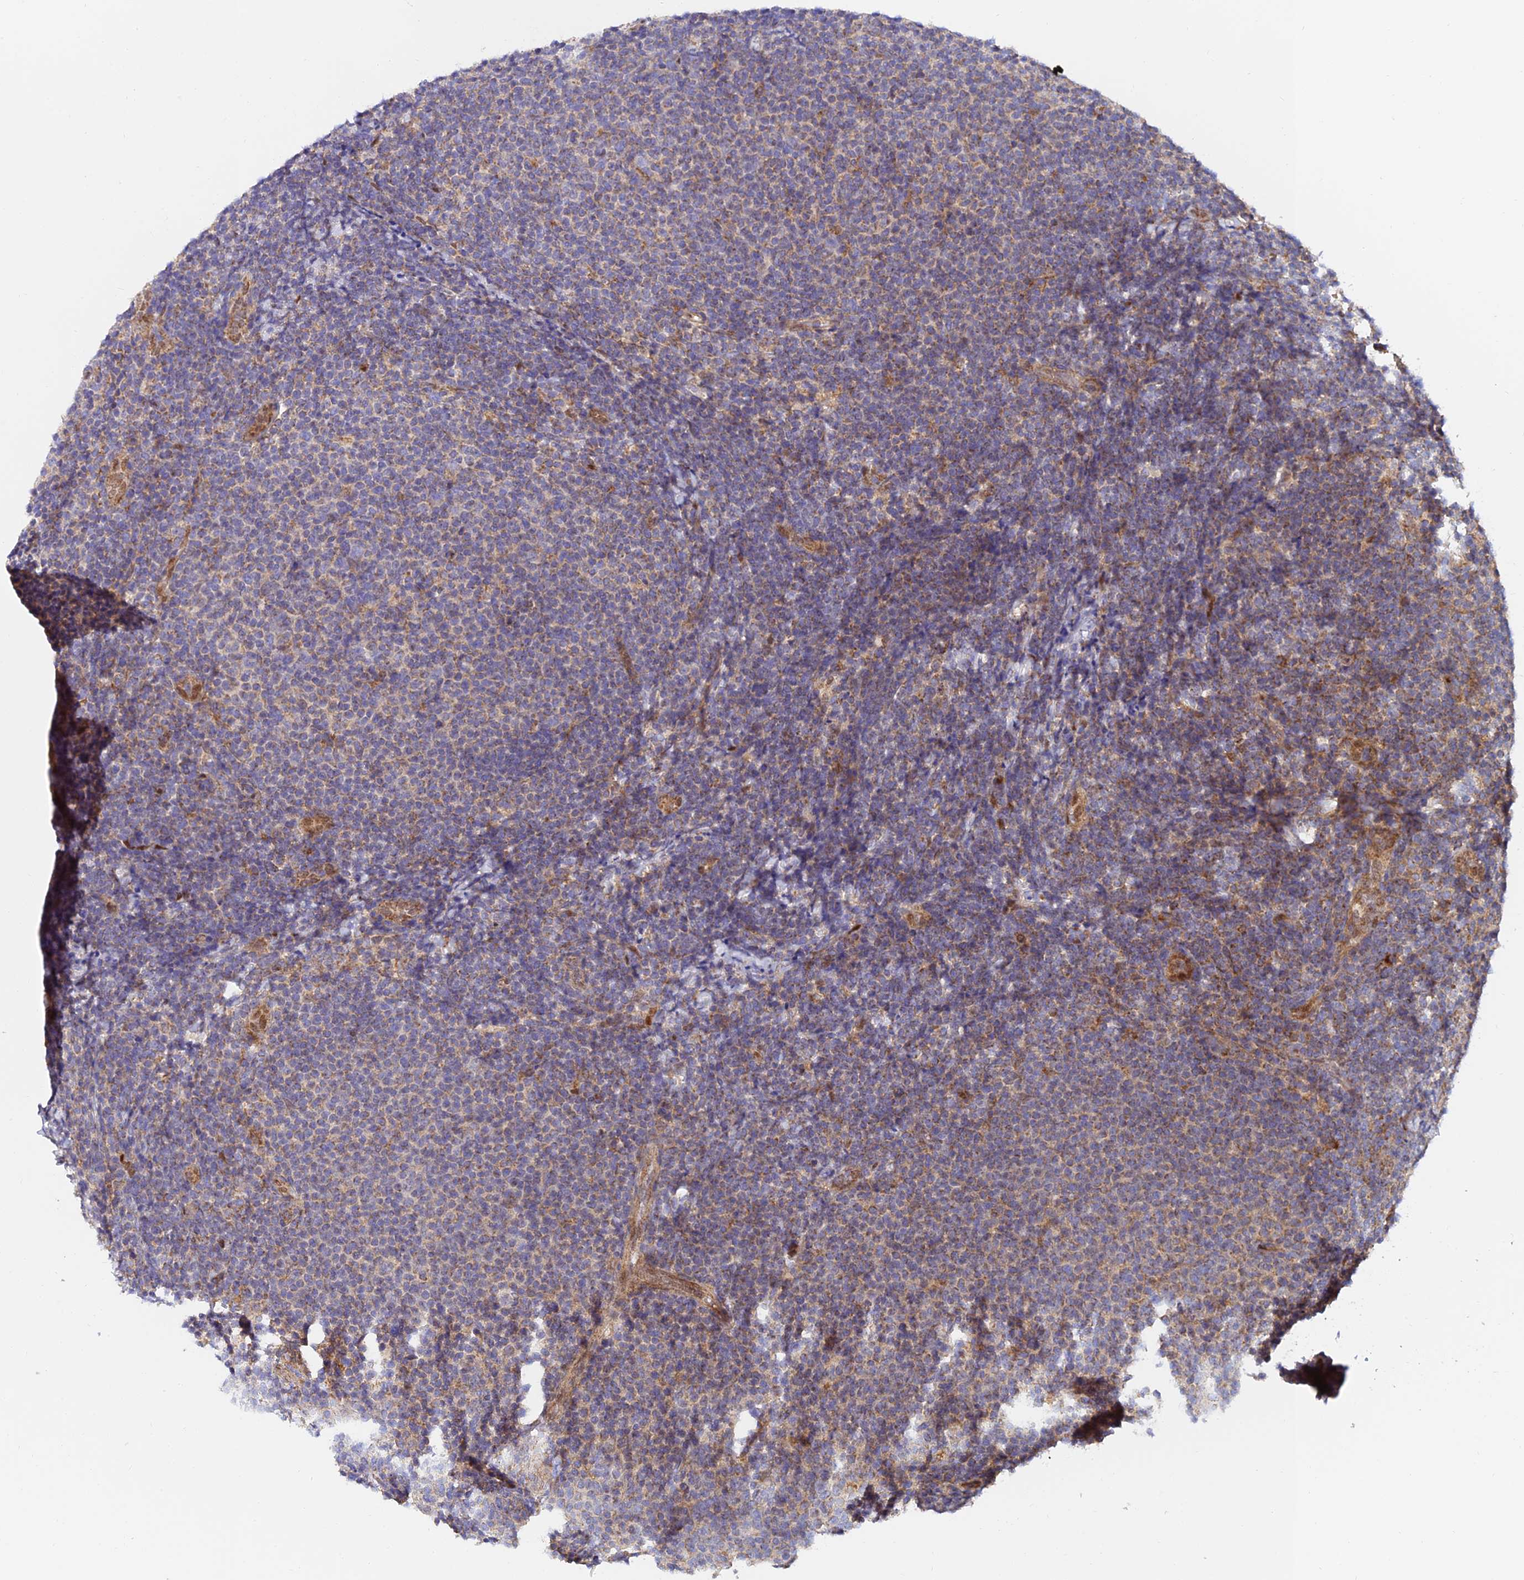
{"staining": {"intensity": "weak", "quantity": "25%-75%", "location": "cytoplasmic/membranous"}, "tissue": "lymphoma", "cell_type": "Tumor cells", "image_type": "cancer", "snomed": [{"axis": "morphology", "description": "Malignant lymphoma, non-Hodgkin's type, Low grade"}, {"axis": "topography", "description": "Lymph node"}], "caption": "Protein staining displays weak cytoplasmic/membranous staining in approximately 25%-75% of tumor cells in lymphoma.", "gene": "PODNL1", "patient": {"sex": "male", "age": 66}}